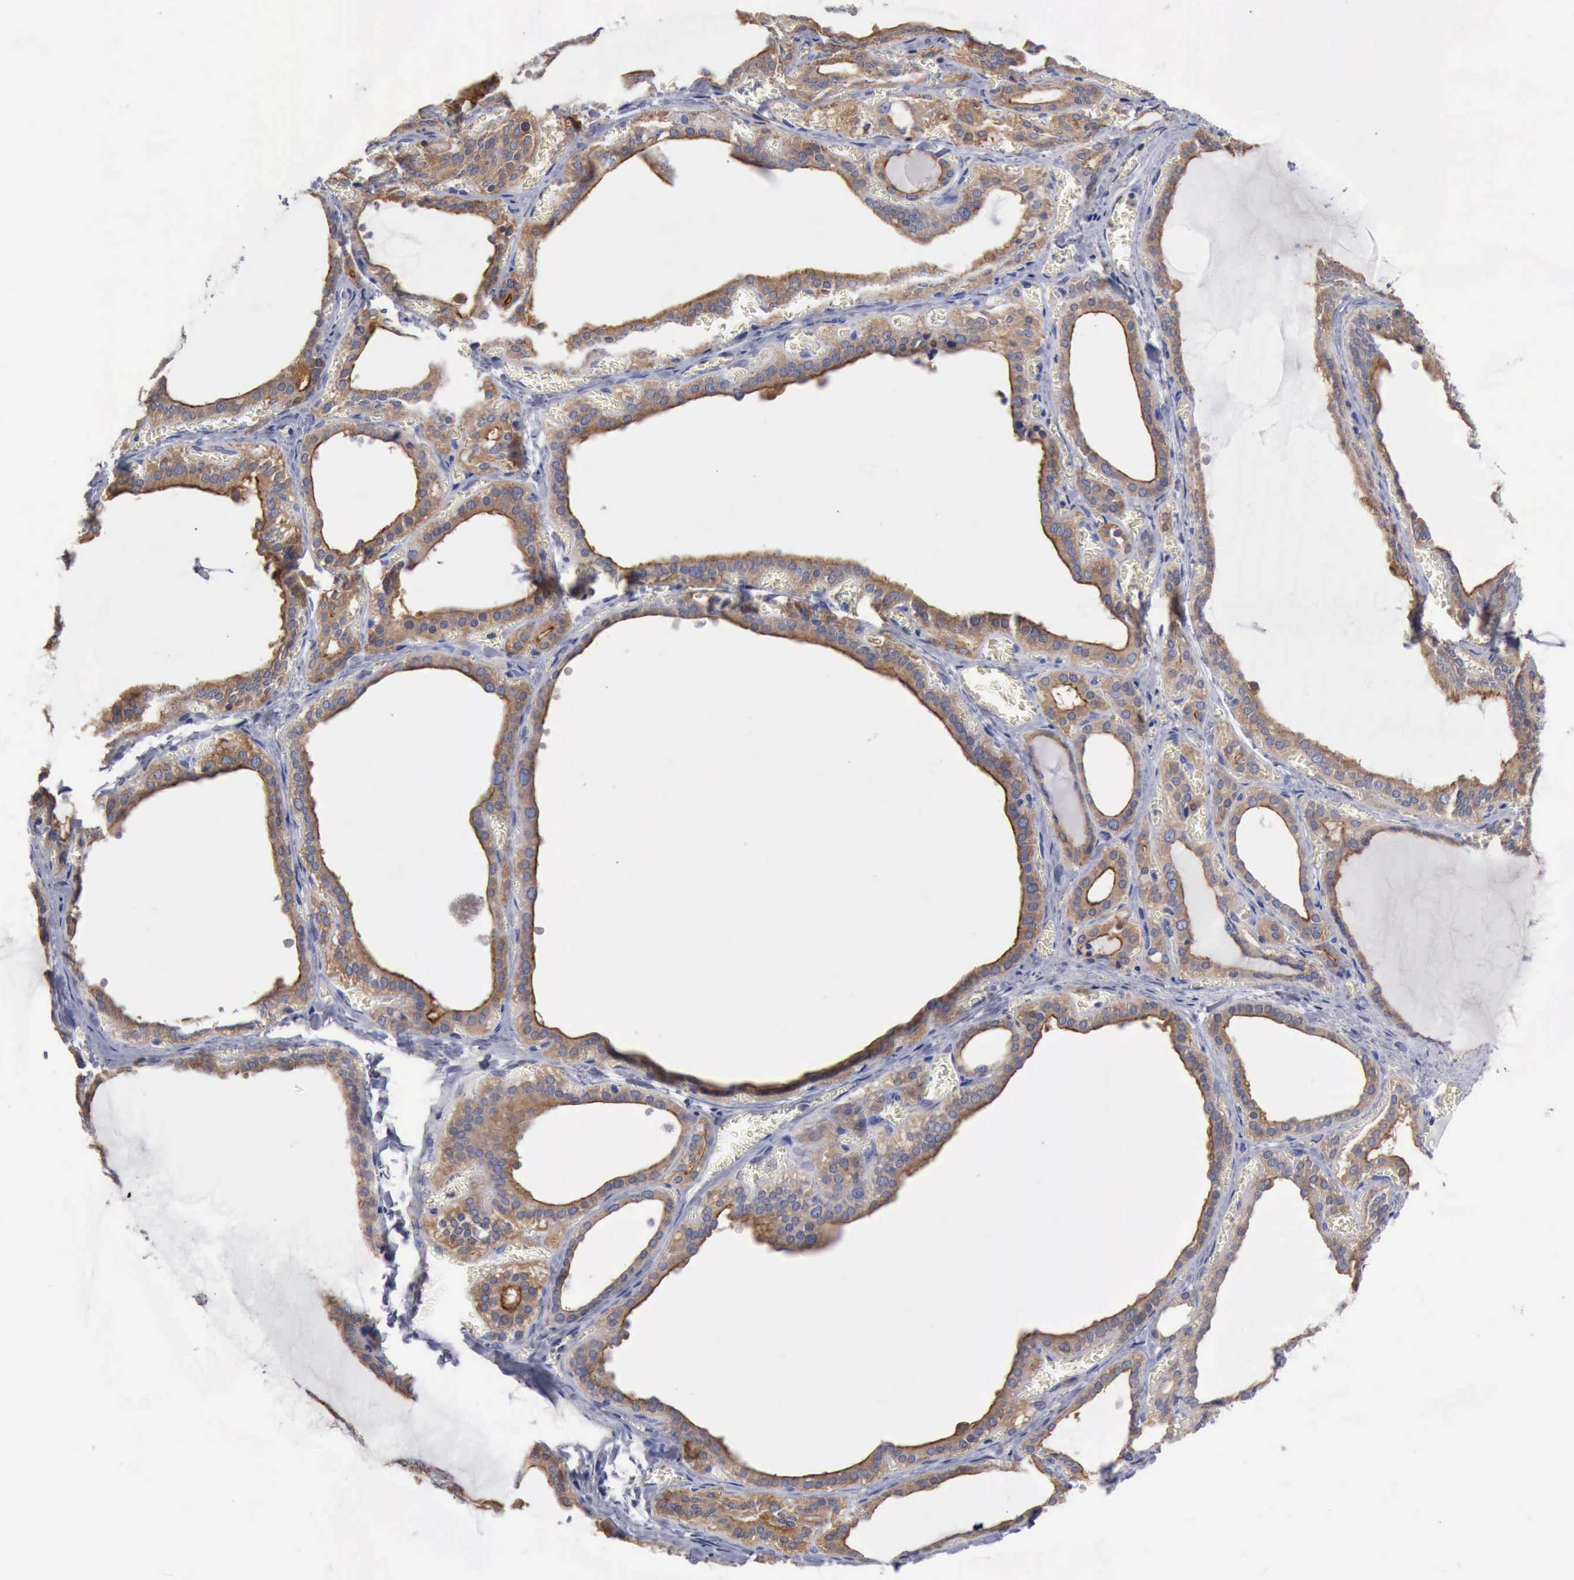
{"staining": {"intensity": "moderate", "quantity": ">75%", "location": "cytoplasmic/membranous"}, "tissue": "thyroid gland", "cell_type": "Glandular cells", "image_type": "normal", "snomed": [{"axis": "morphology", "description": "Normal tissue, NOS"}, {"axis": "topography", "description": "Thyroid gland"}], "caption": "Moderate cytoplasmic/membranous protein positivity is present in approximately >75% of glandular cells in thyroid gland.", "gene": "PTGS2", "patient": {"sex": "female", "age": 55}}